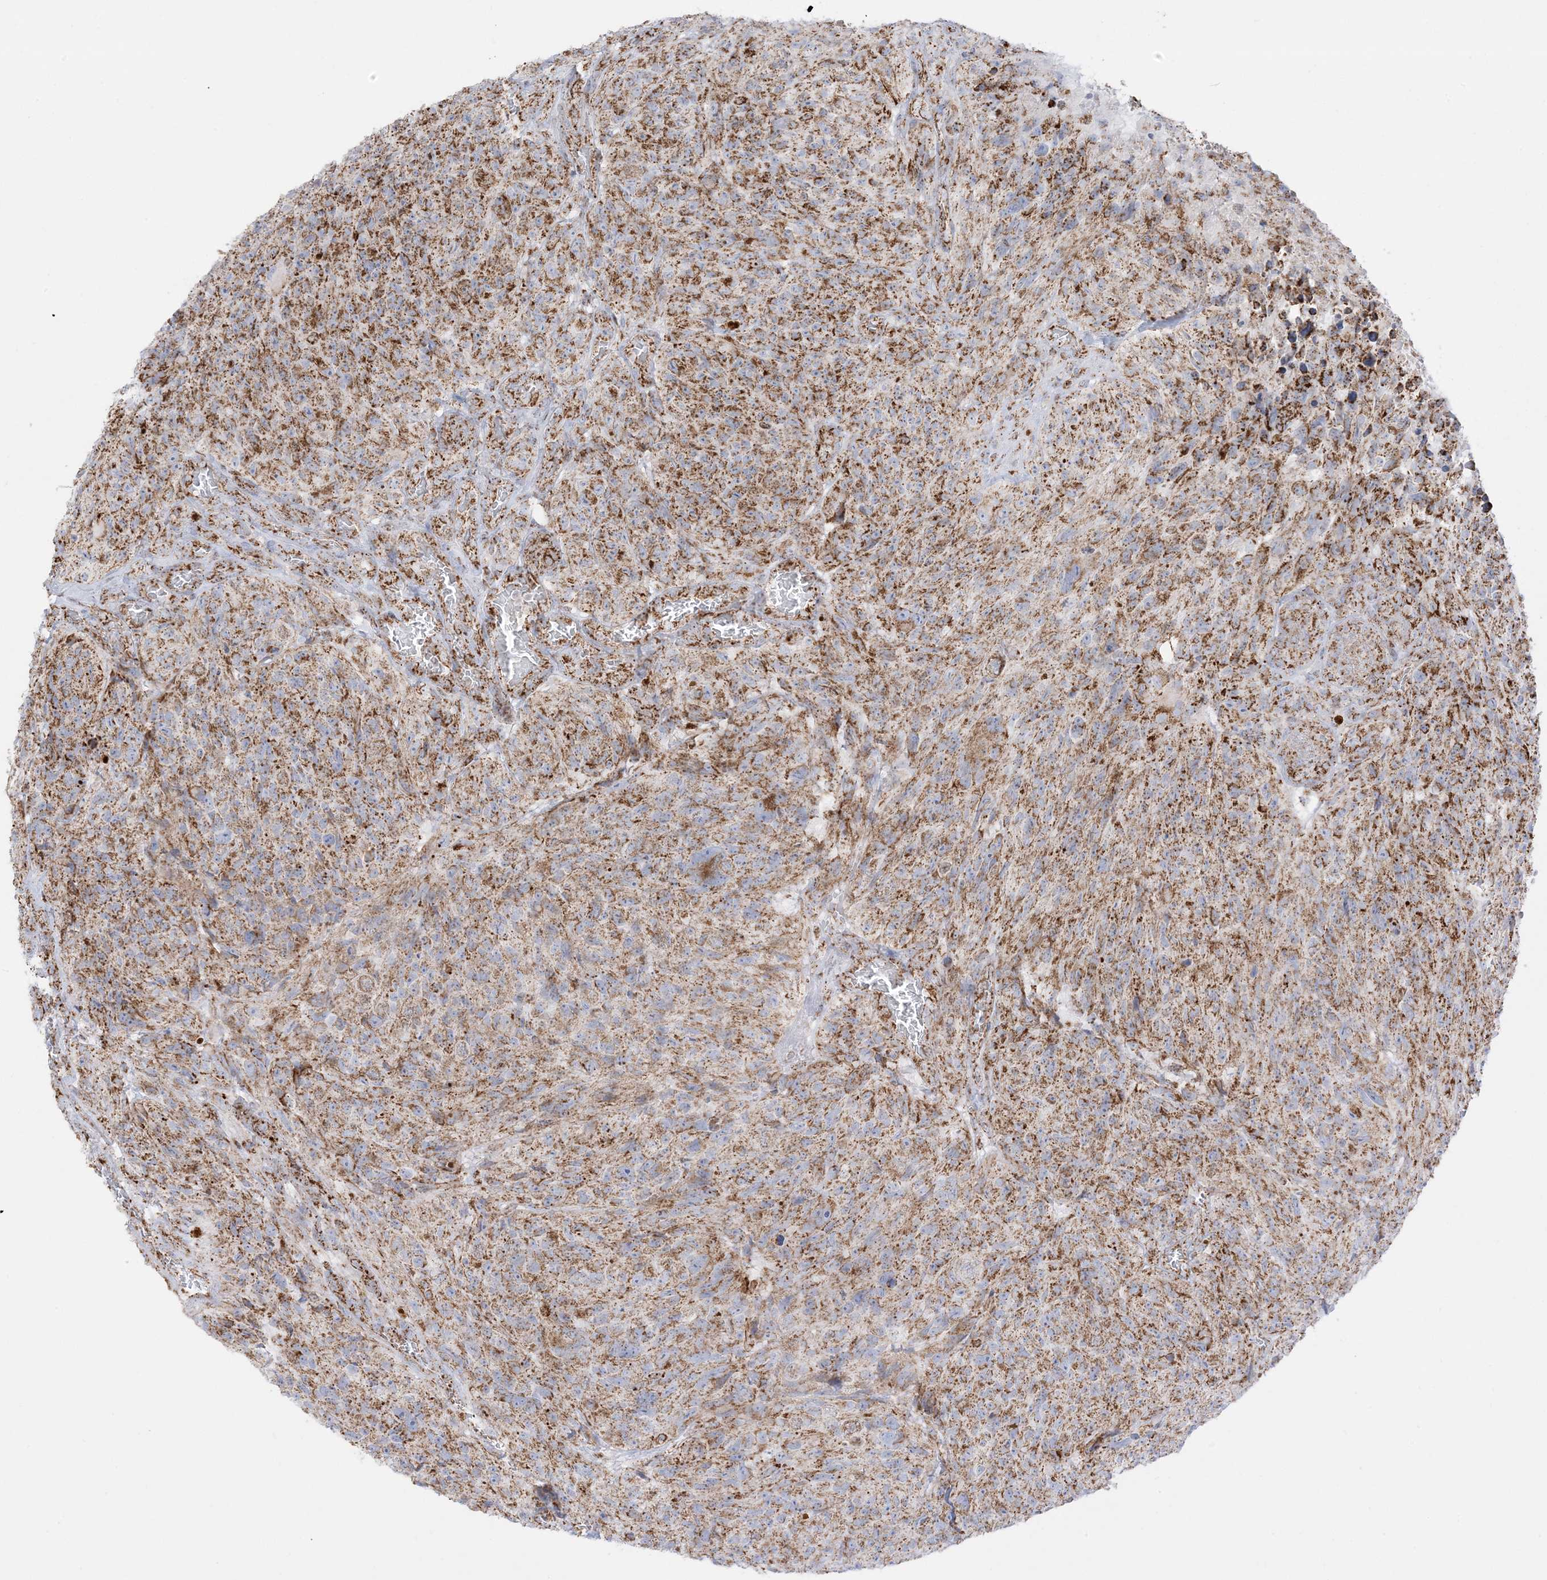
{"staining": {"intensity": "moderate", "quantity": "25%-75%", "location": "cytoplasmic/membranous"}, "tissue": "glioma", "cell_type": "Tumor cells", "image_type": "cancer", "snomed": [{"axis": "morphology", "description": "Glioma, malignant, High grade"}, {"axis": "topography", "description": "Brain"}], "caption": "Glioma tissue demonstrates moderate cytoplasmic/membranous staining in about 25%-75% of tumor cells, visualized by immunohistochemistry.", "gene": "MRPS36", "patient": {"sex": "male", "age": 69}}